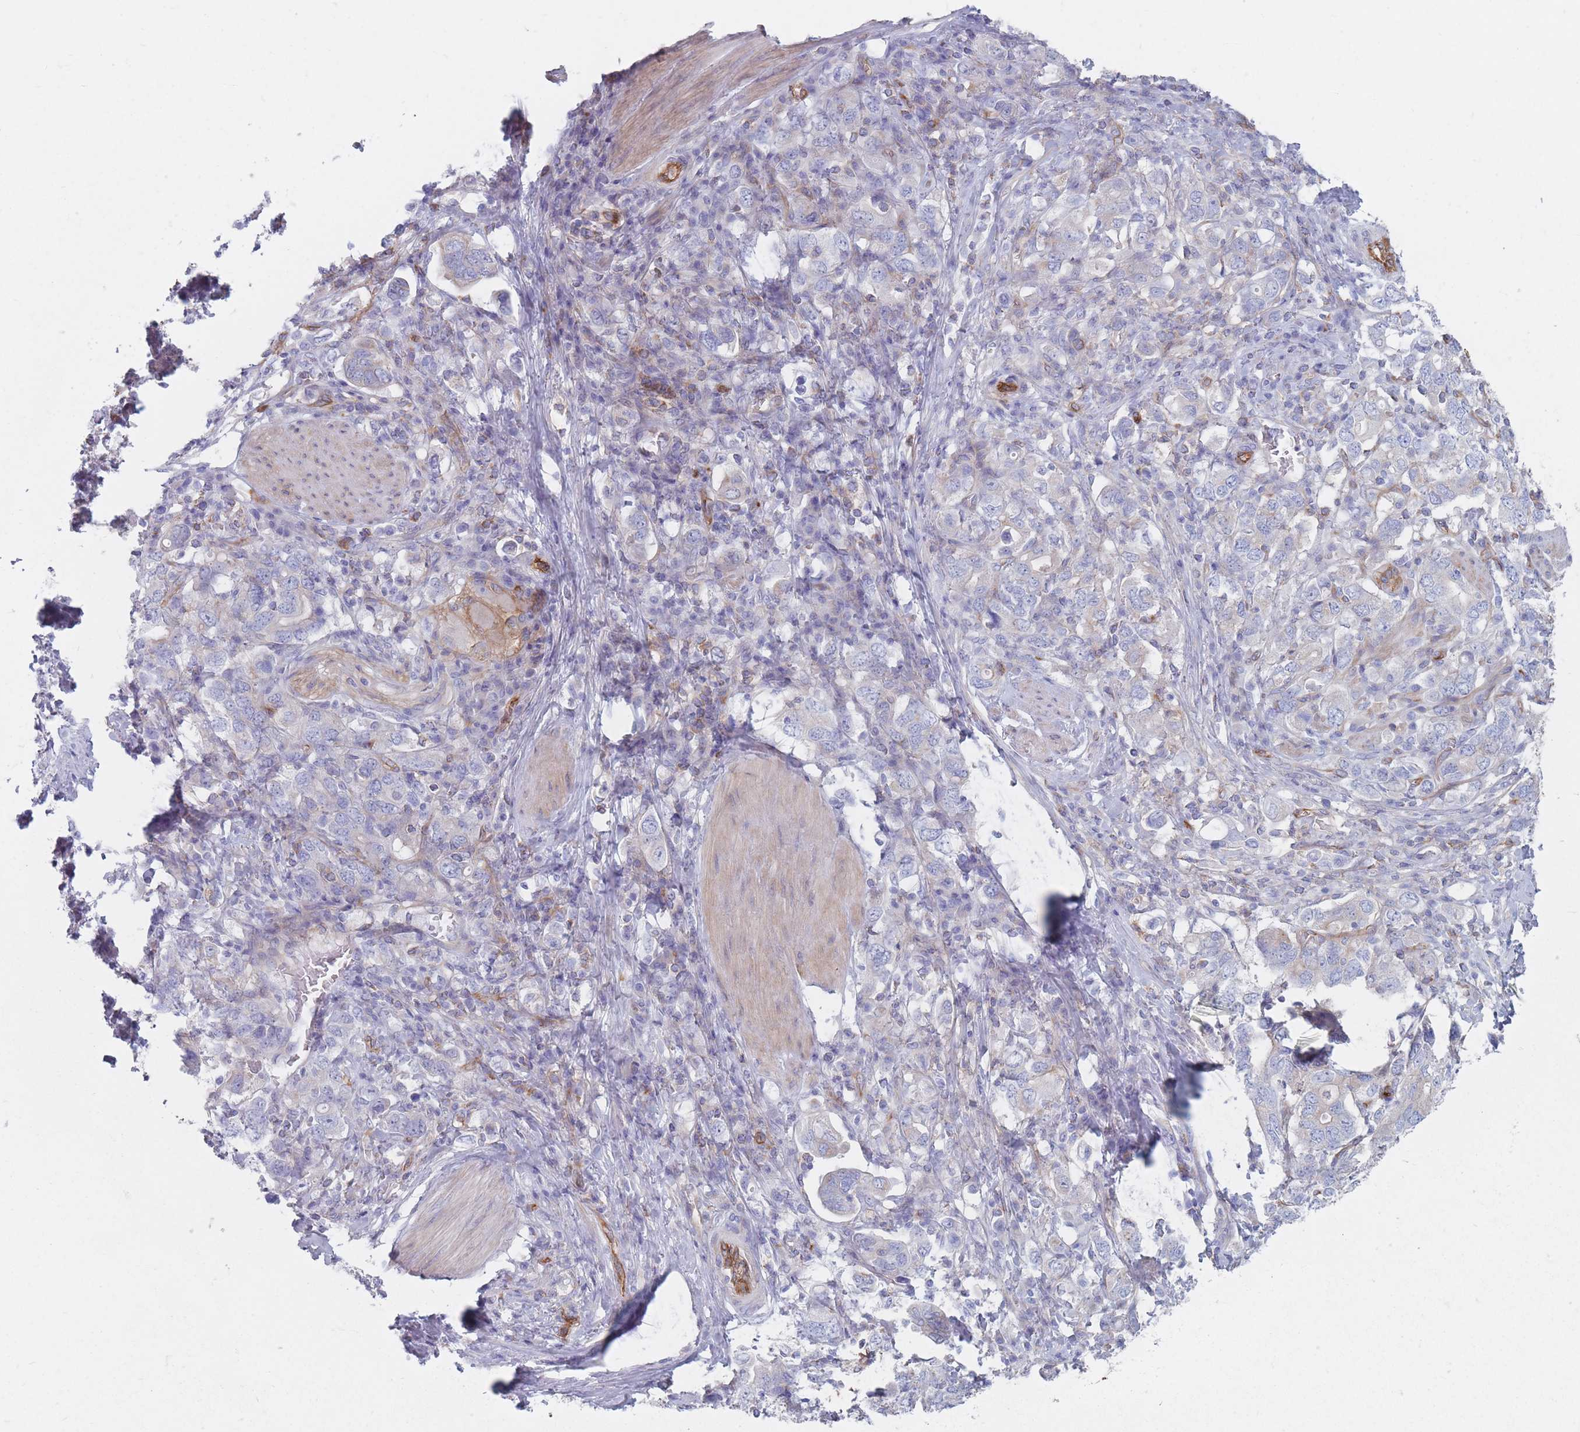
{"staining": {"intensity": "negative", "quantity": "none", "location": "none"}, "tissue": "stomach cancer", "cell_type": "Tumor cells", "image_type": "cancer", "snomed": [{"axis": "morphology", "description": "Adenocarcinoma, NOS"}, {"axis": "topography", "description": "Stomach, upper"}, {"axis": "topography", "description": "Stomach"}], "caption": "There is no significant staining in tumor cells of stomach cancer.", "gene": "PLPP1", "patient": {"sex": "male", "age": 62}}